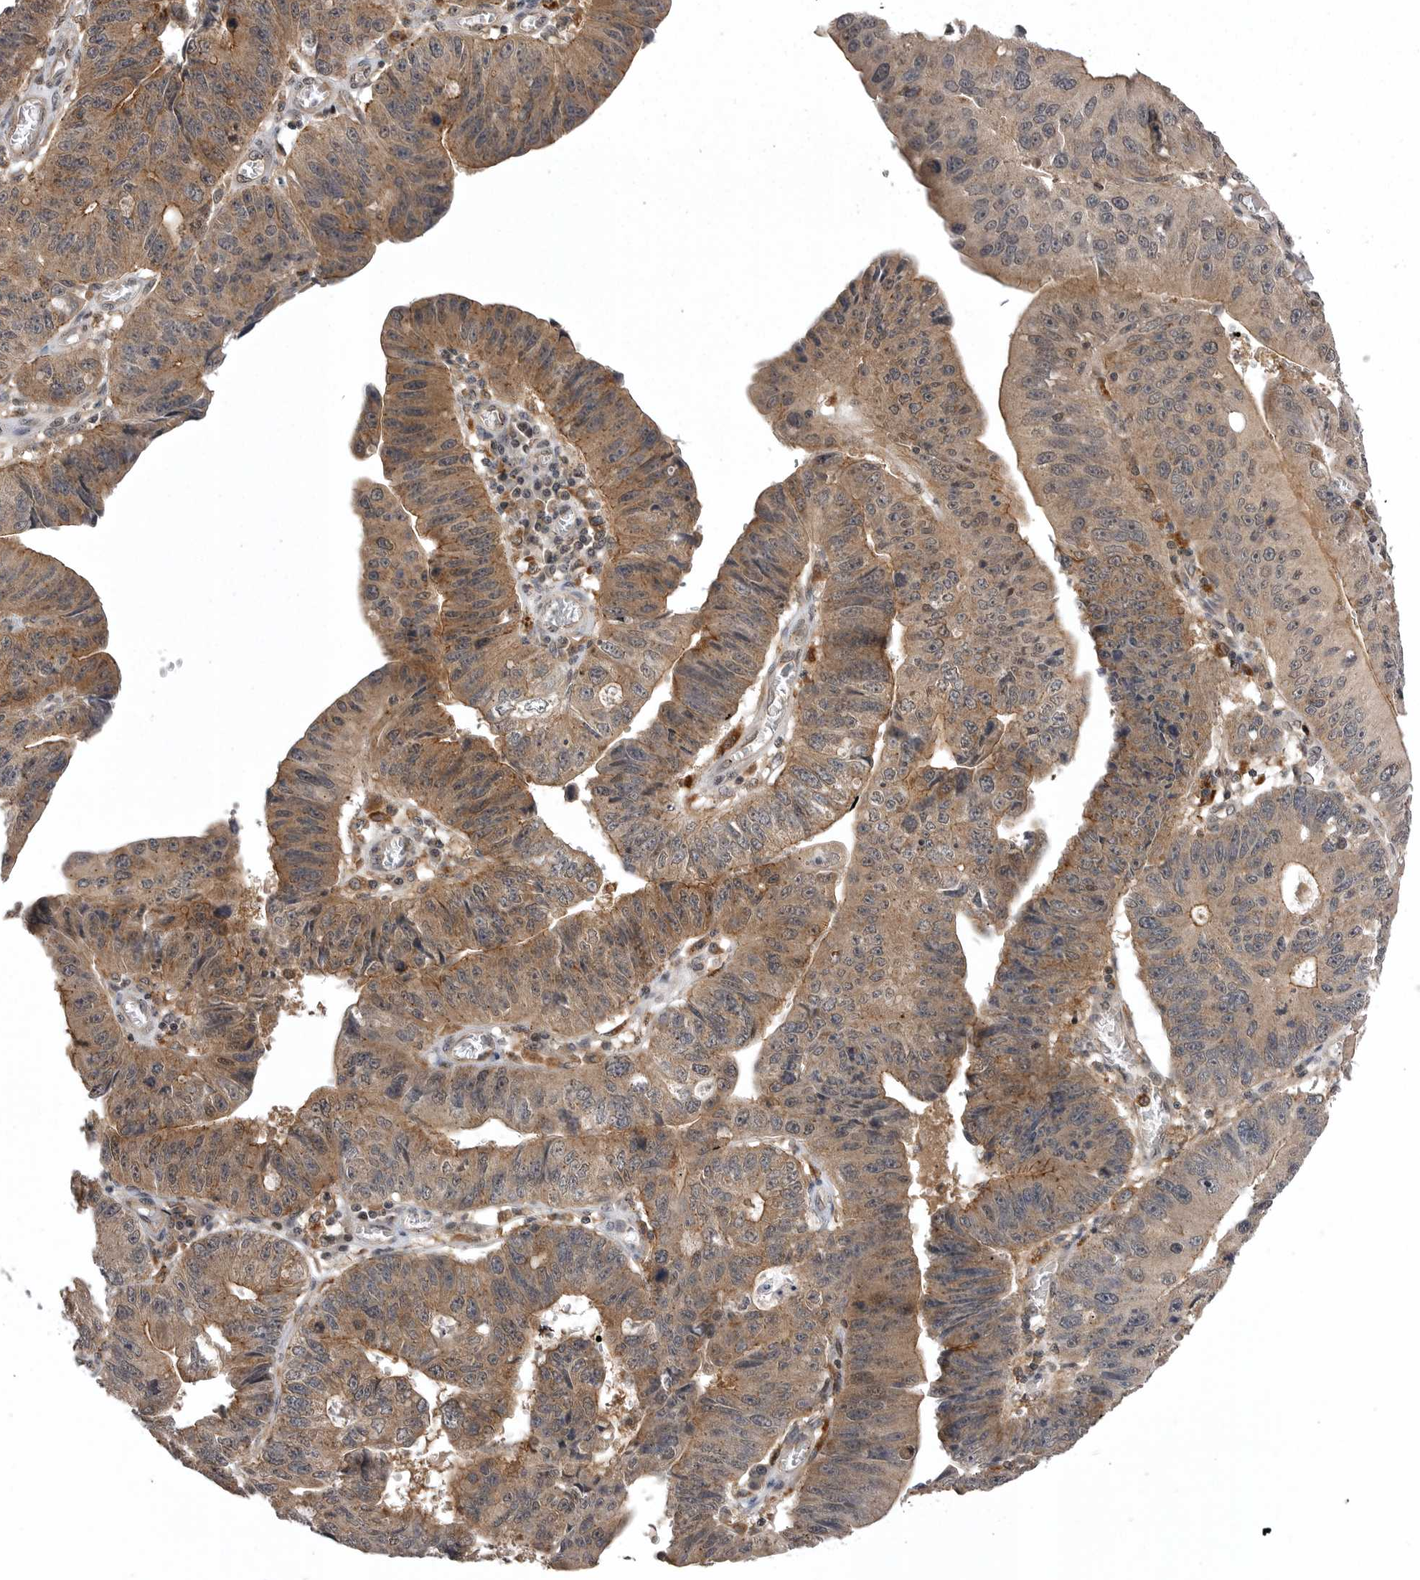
{"staining": {"intensity": "moderate", "quantity": ">75%", "location": "cytoplasmic/membranous"}, "tissue": "stomach cancer", "cell_type": "Tumor cells", "image_type": "cancer", "snomed": [{"axis": "morphology", "description": "Adenocarcinoma, NOS"}, {"axis": "topography", "description": "Stomach"}], "caption": "The micrograph shows a brown stain indicating the presence of a protein in the cytoplasmic/membranous of tumor cells in stomach cancer (adenocarcinoma). (Stains: DAB (3,3'-diaminobenzidine) in brown, nuclei in blue, Microscopy: brightfield microscopy at high magnification).", "gene": "AOAH", "patient": {"sex": "male", "age": 59}}